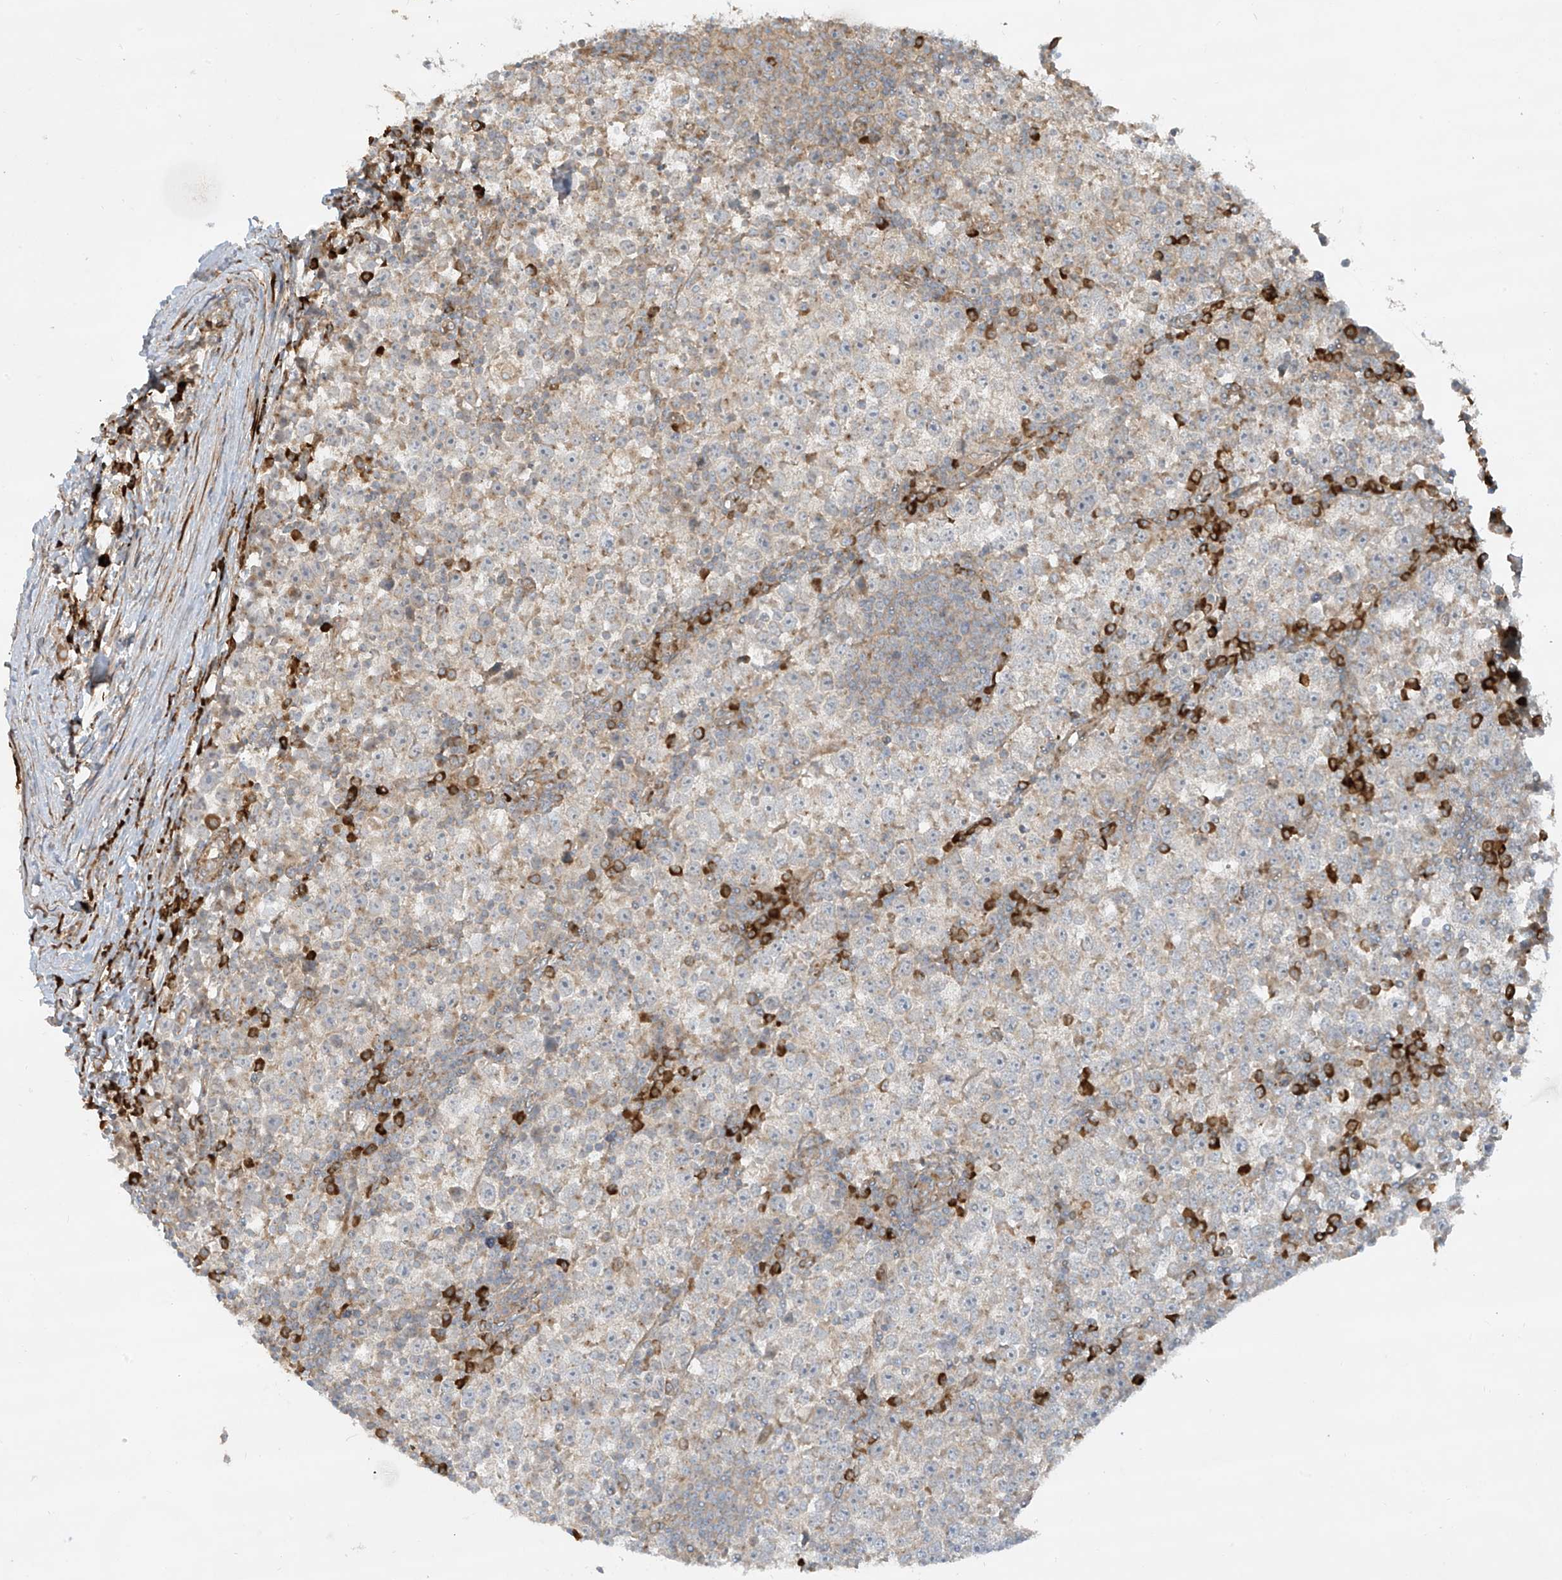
{"staining": {"intensity": "weak", "quantity": "25%-75%", "location": "cytoplasmic/membranous"}, "tissue": "testis cancer", "cell_type": "Tumor cells", "image_type": "cancer", "snomed": [{"axis": "morphology", "description": "Seminoma, NOS"}, {"axis": "topography", "description": "Testis"}], "caption": "The immunohistochemical stain labels weak cytoplasmic/membranous positivity in tumor cells of testis cancer tissue.", "gene": "DDIT4", "patient": {"sex": "male", "age": 65}}